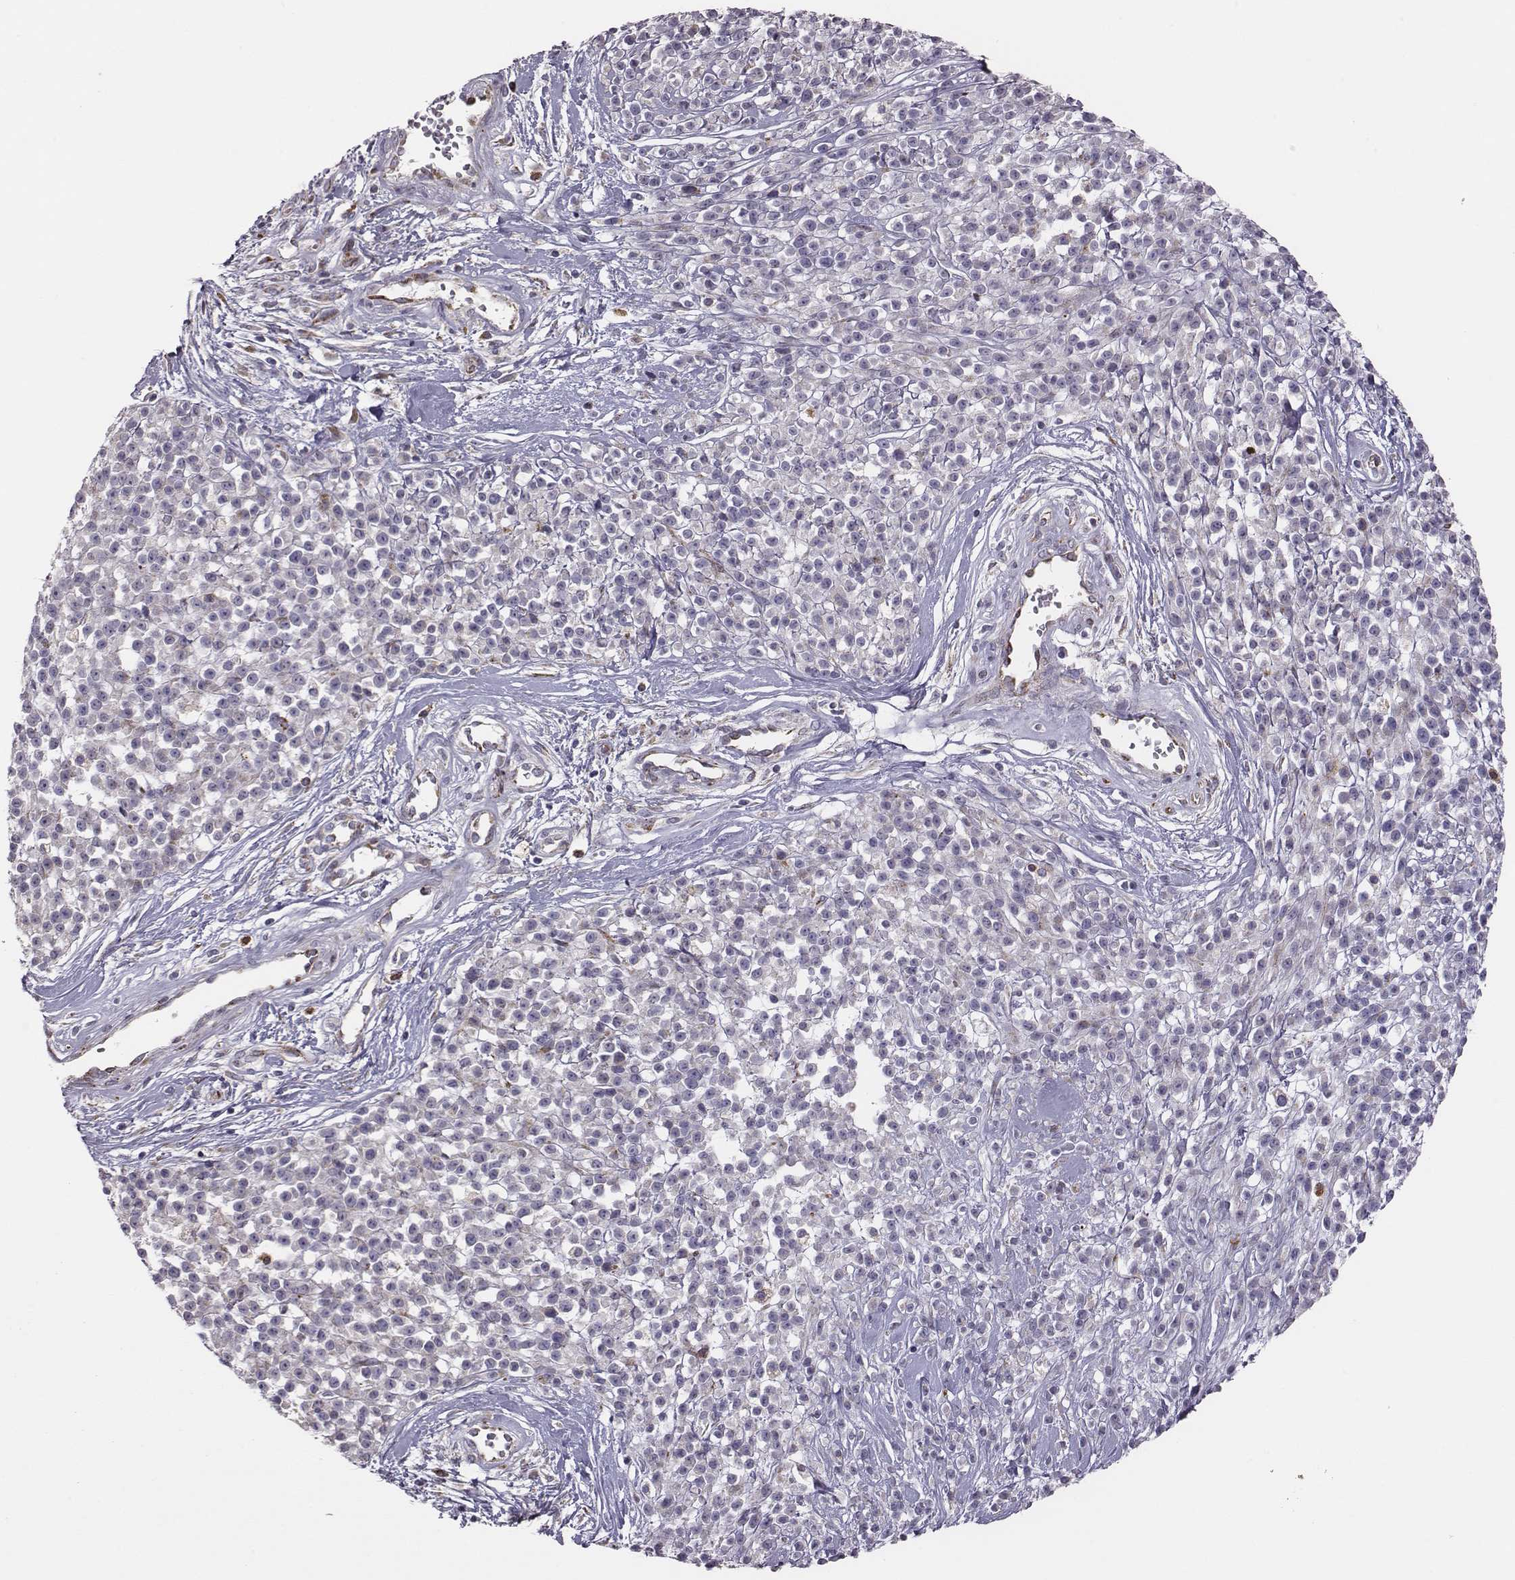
{"staining": {"intensity": "negative", "quantity": "none", "location": "none"}, "tissue": "melanoma", "cell_type": "Tumor cells", "image_type": "cancer", "snomed": [{"axis": "morphology", "description": "Malignant melanoma, NOS"}, {"axis": "topography", "description": "Skin"}, {"axis": "topography", "description": "Skin of trunk"}], "caption": "Tumor cells show no significant protein positivity in melanoma.", "gene": "SELENOI", "patient": {"sex": "male", "age": 74}}